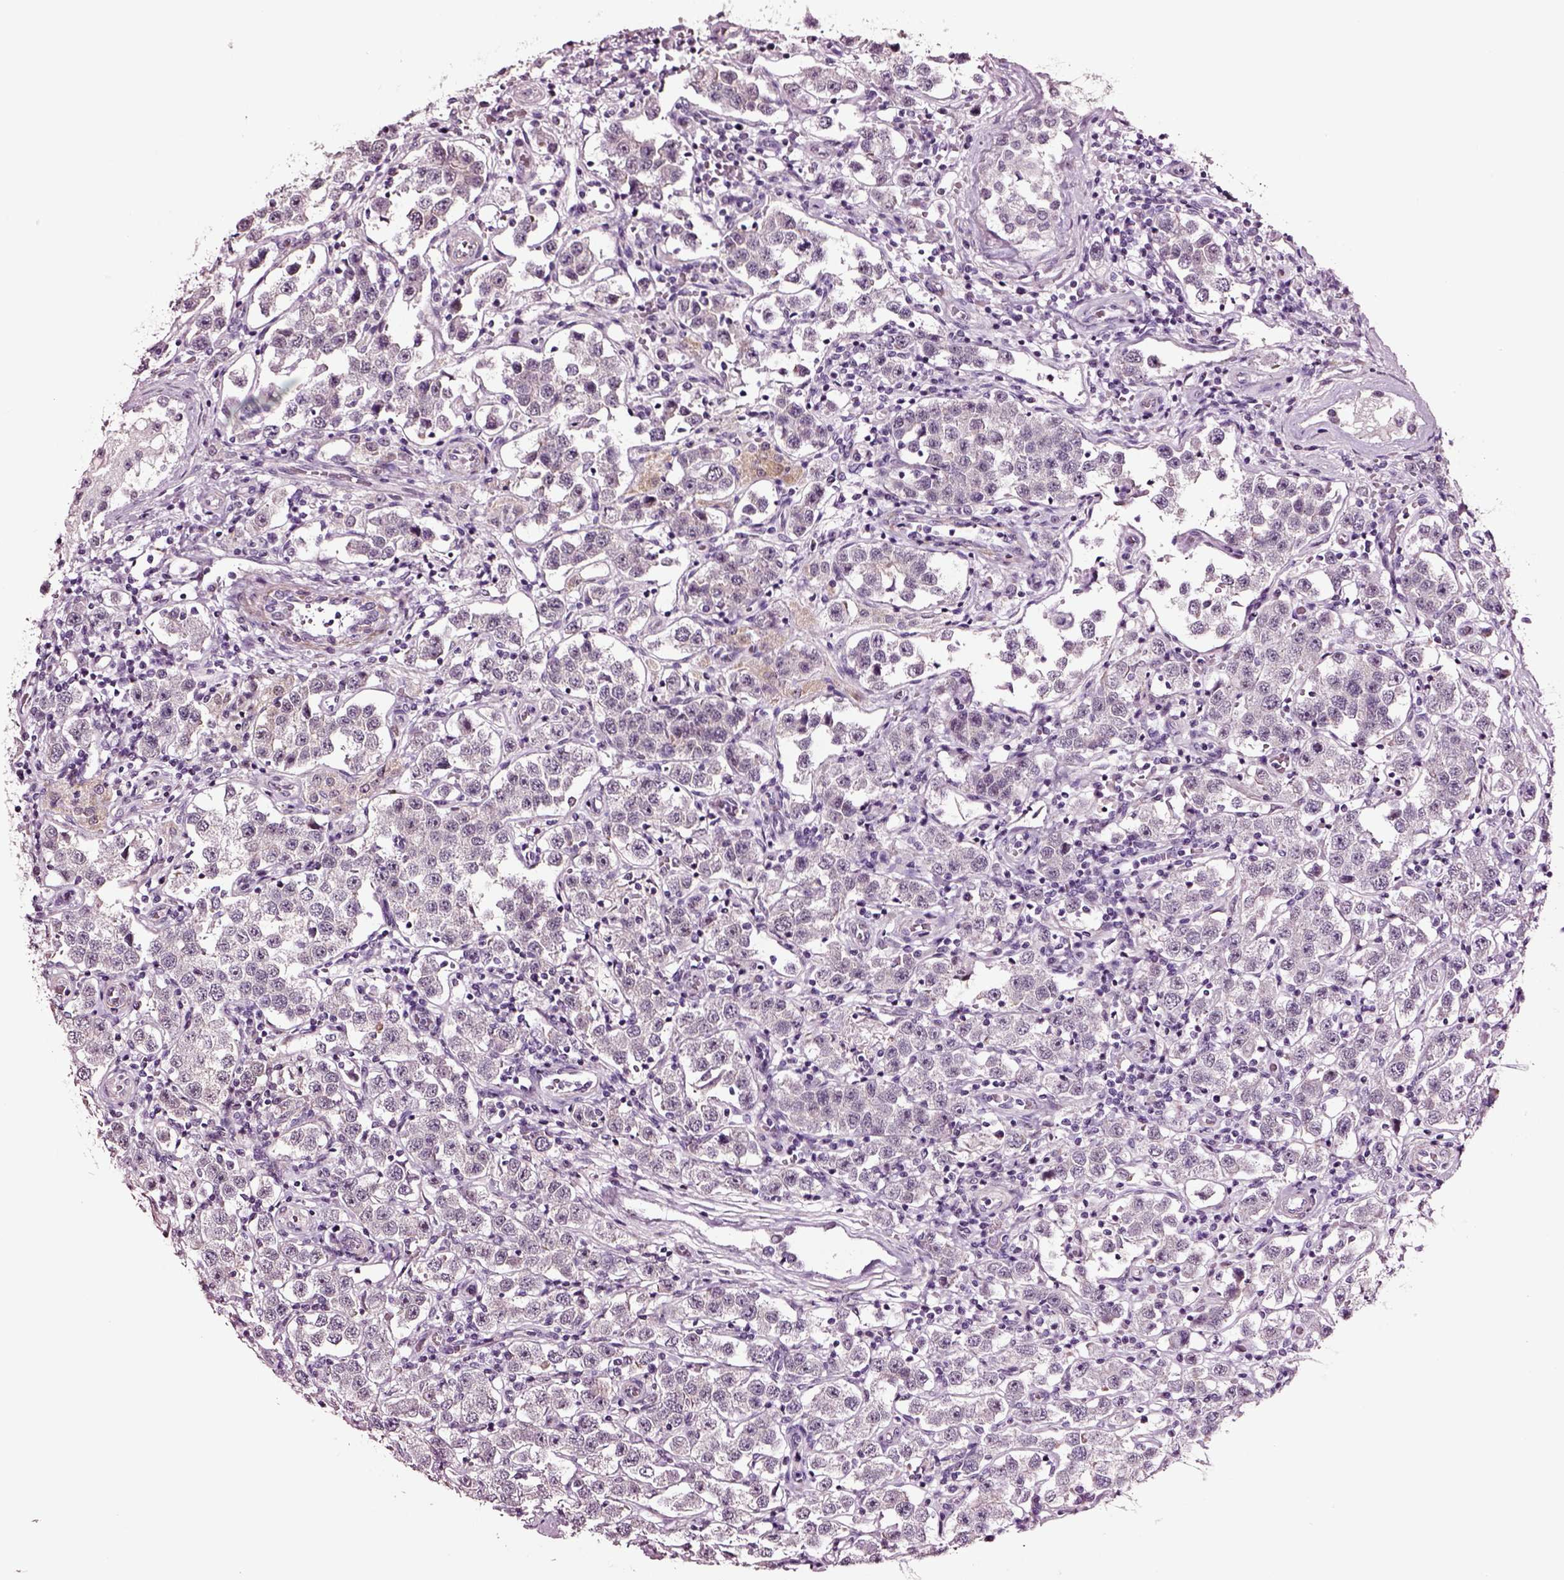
{"staining": {"intensity": "negative", "quantity": "none", "location": "none"}, "tissue": "testis cancer", "cell_type": "Tumor cells", "image_type": "cancer", "snomed": [{"axis": "morphology", "description": "Seminoma, NOS"}, {"axis": "topography", "description": "Testis"}], "caption": "Immunohistochemical staining of testis seminoma exhibits no significant staining in tumor cells. (DAB (3,3'-diaminobenzidine) IHC visualized using brightfield microscopy, high magnification).", "gene": "SOX10", "patient": {"sex": "male", "age": 37}}